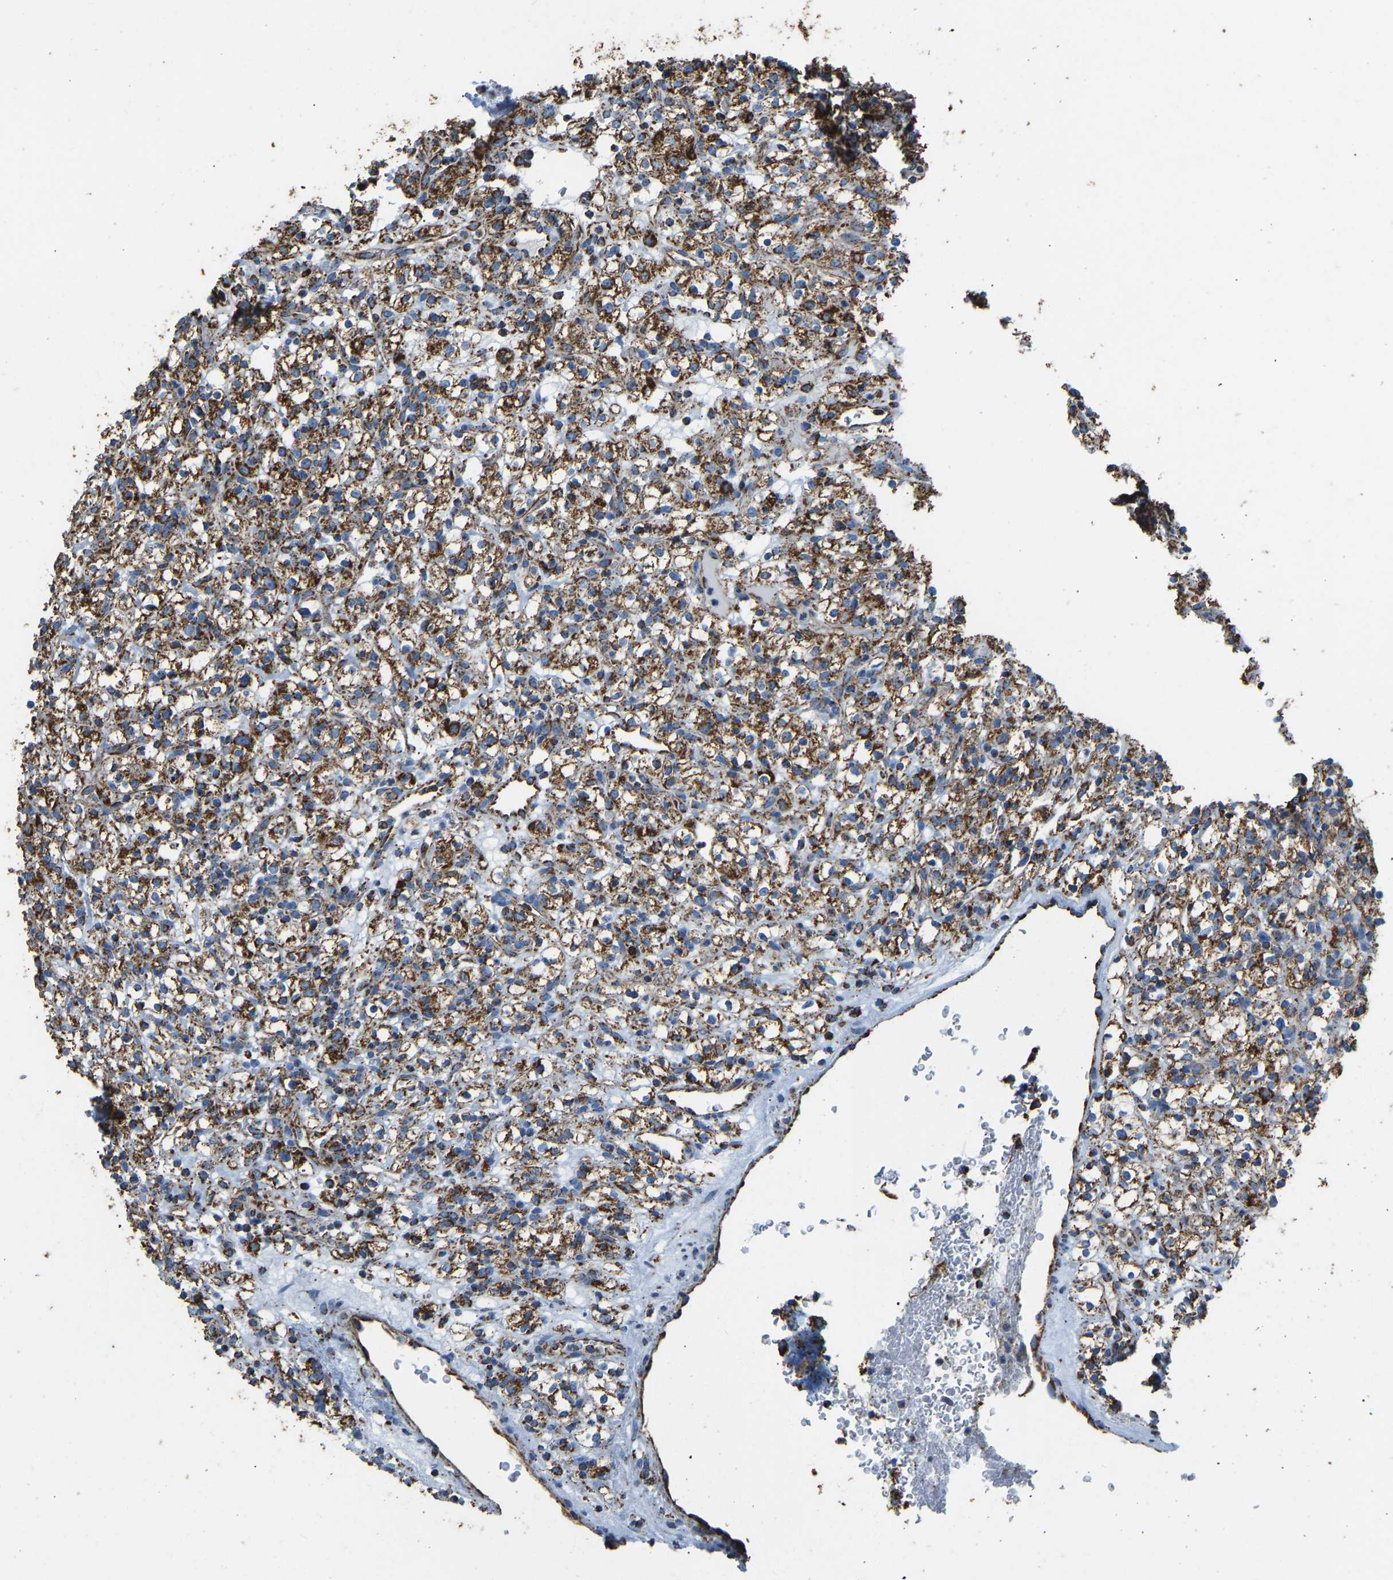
{"staining": {"intensity": "moderate", "quantity": ">75%", "location": "cytoplasmic/membranous"}, "tissue": "renal cancer", "cell_type": "Tumor cells", "image_type": "cancer", "snomed": [{"axis": "morphology", "description": "Normal tissue, NOS"}, {"axis": "morphology", "description": "Adenocarcinoma, NOS"}, {"axis": "topography", "description": "Kidney"}], "caption": "Renal cancer was stained to show a protein in brown. There is medium levels of moderate cytoplasmic/membranous staining in approximately >75% of tumor cells.", "gene": "IRX6", "patient": {"sex": "female", "age": 72}}